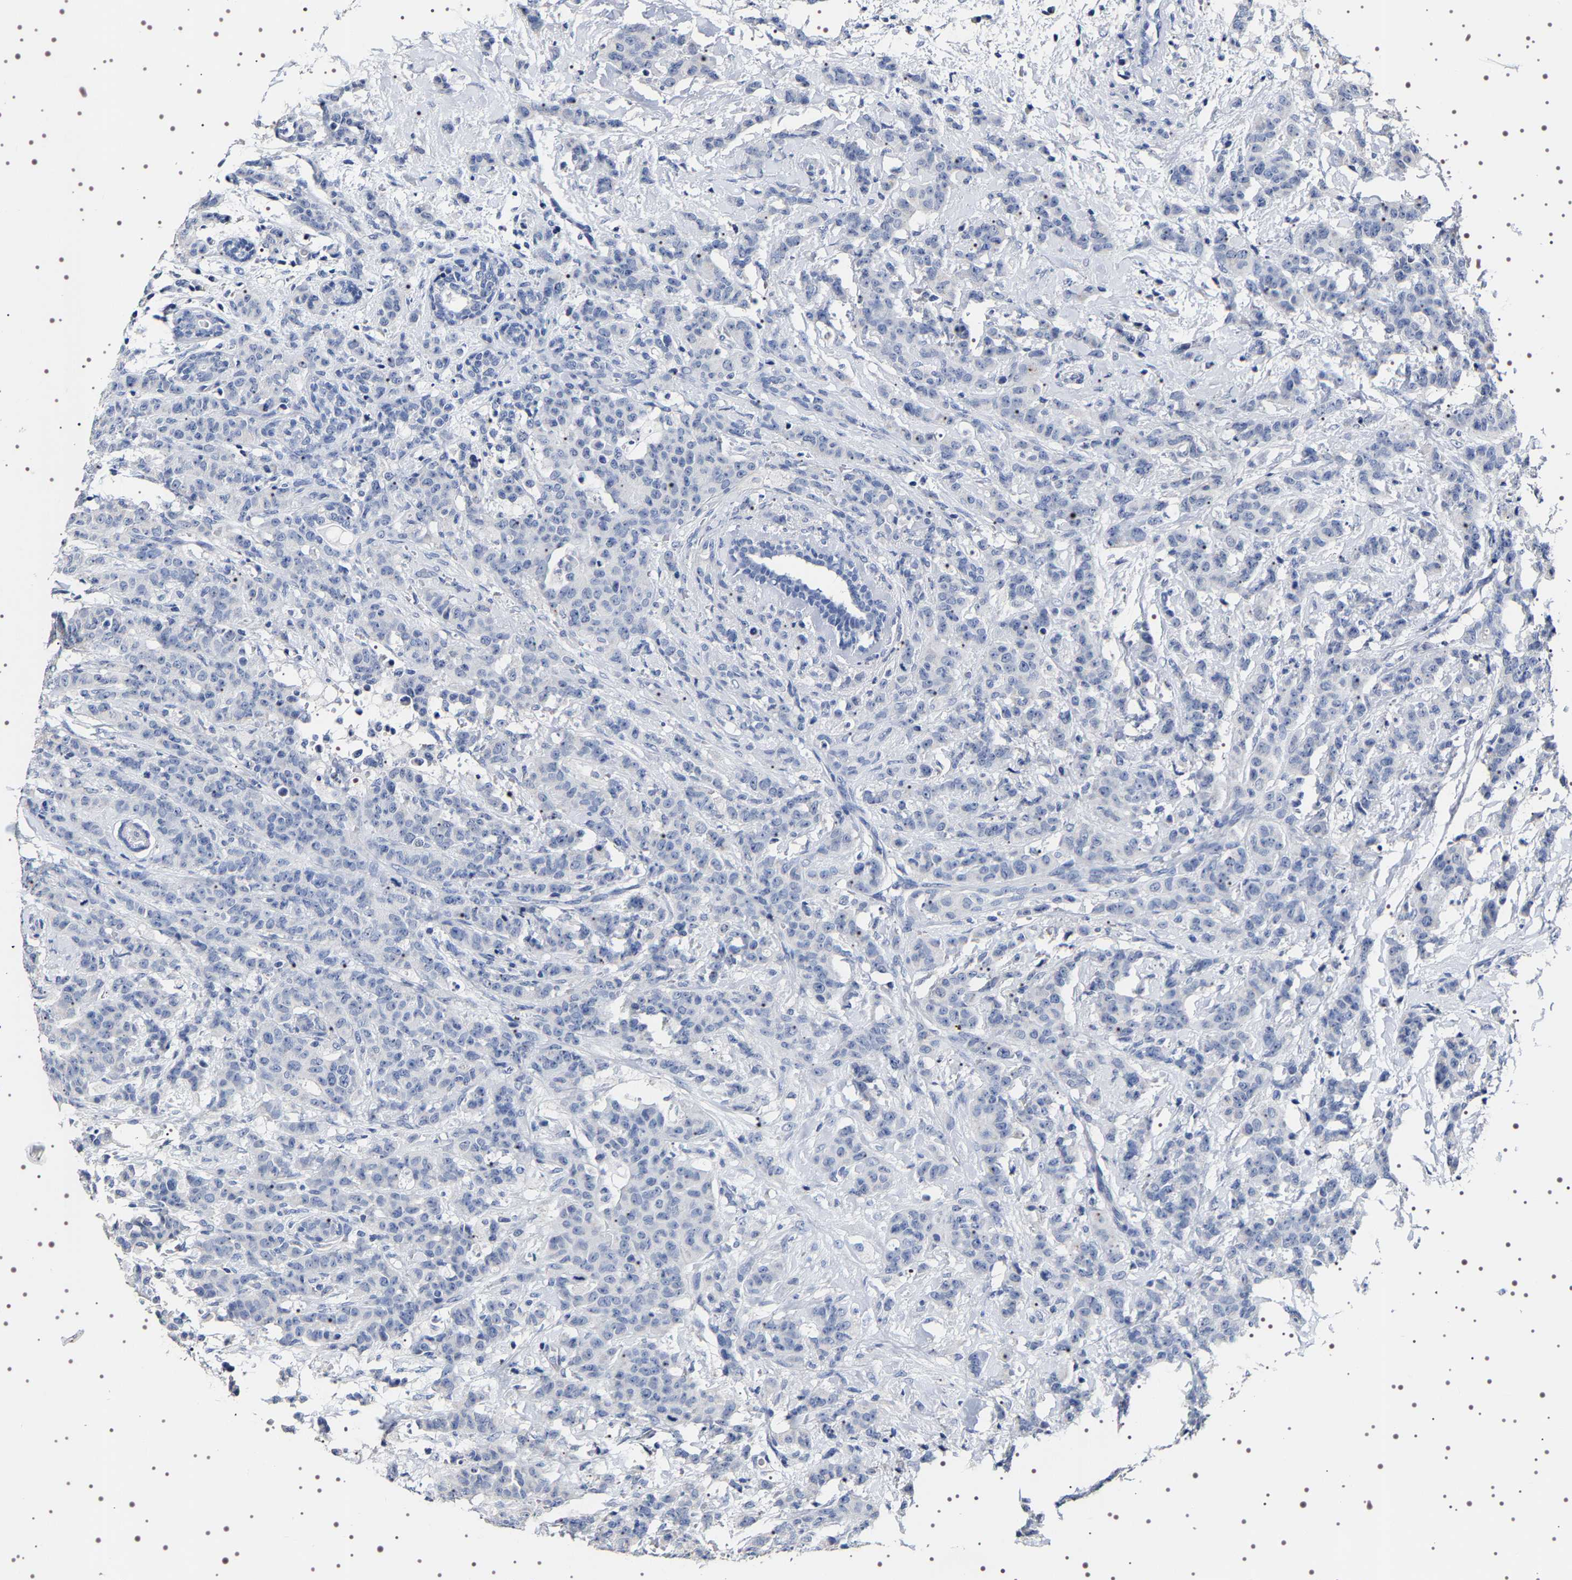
{"staining": {"intensity": "negative", "quantity": "none", "location": "none"}, "tissue": "breast cancer", "cell_type": "Tumor cells", "image_type": "cancer", "snomed": [{"axis": "morphology", "description": "Normal tissue, NOS"}, {"axis": "morphology", "description": "Duct carcinoma"}, {"axis": "topography", "description": "Breast"}], "caption": "Immunohistochemical staining of breast cancer displays no significant positivity in tumor cells. (DAB (3,3'-diaminobenzidine) IHC, high magnification).", "gene": "UBQLN3", "patient": {"sex": "female", "age": 40}}